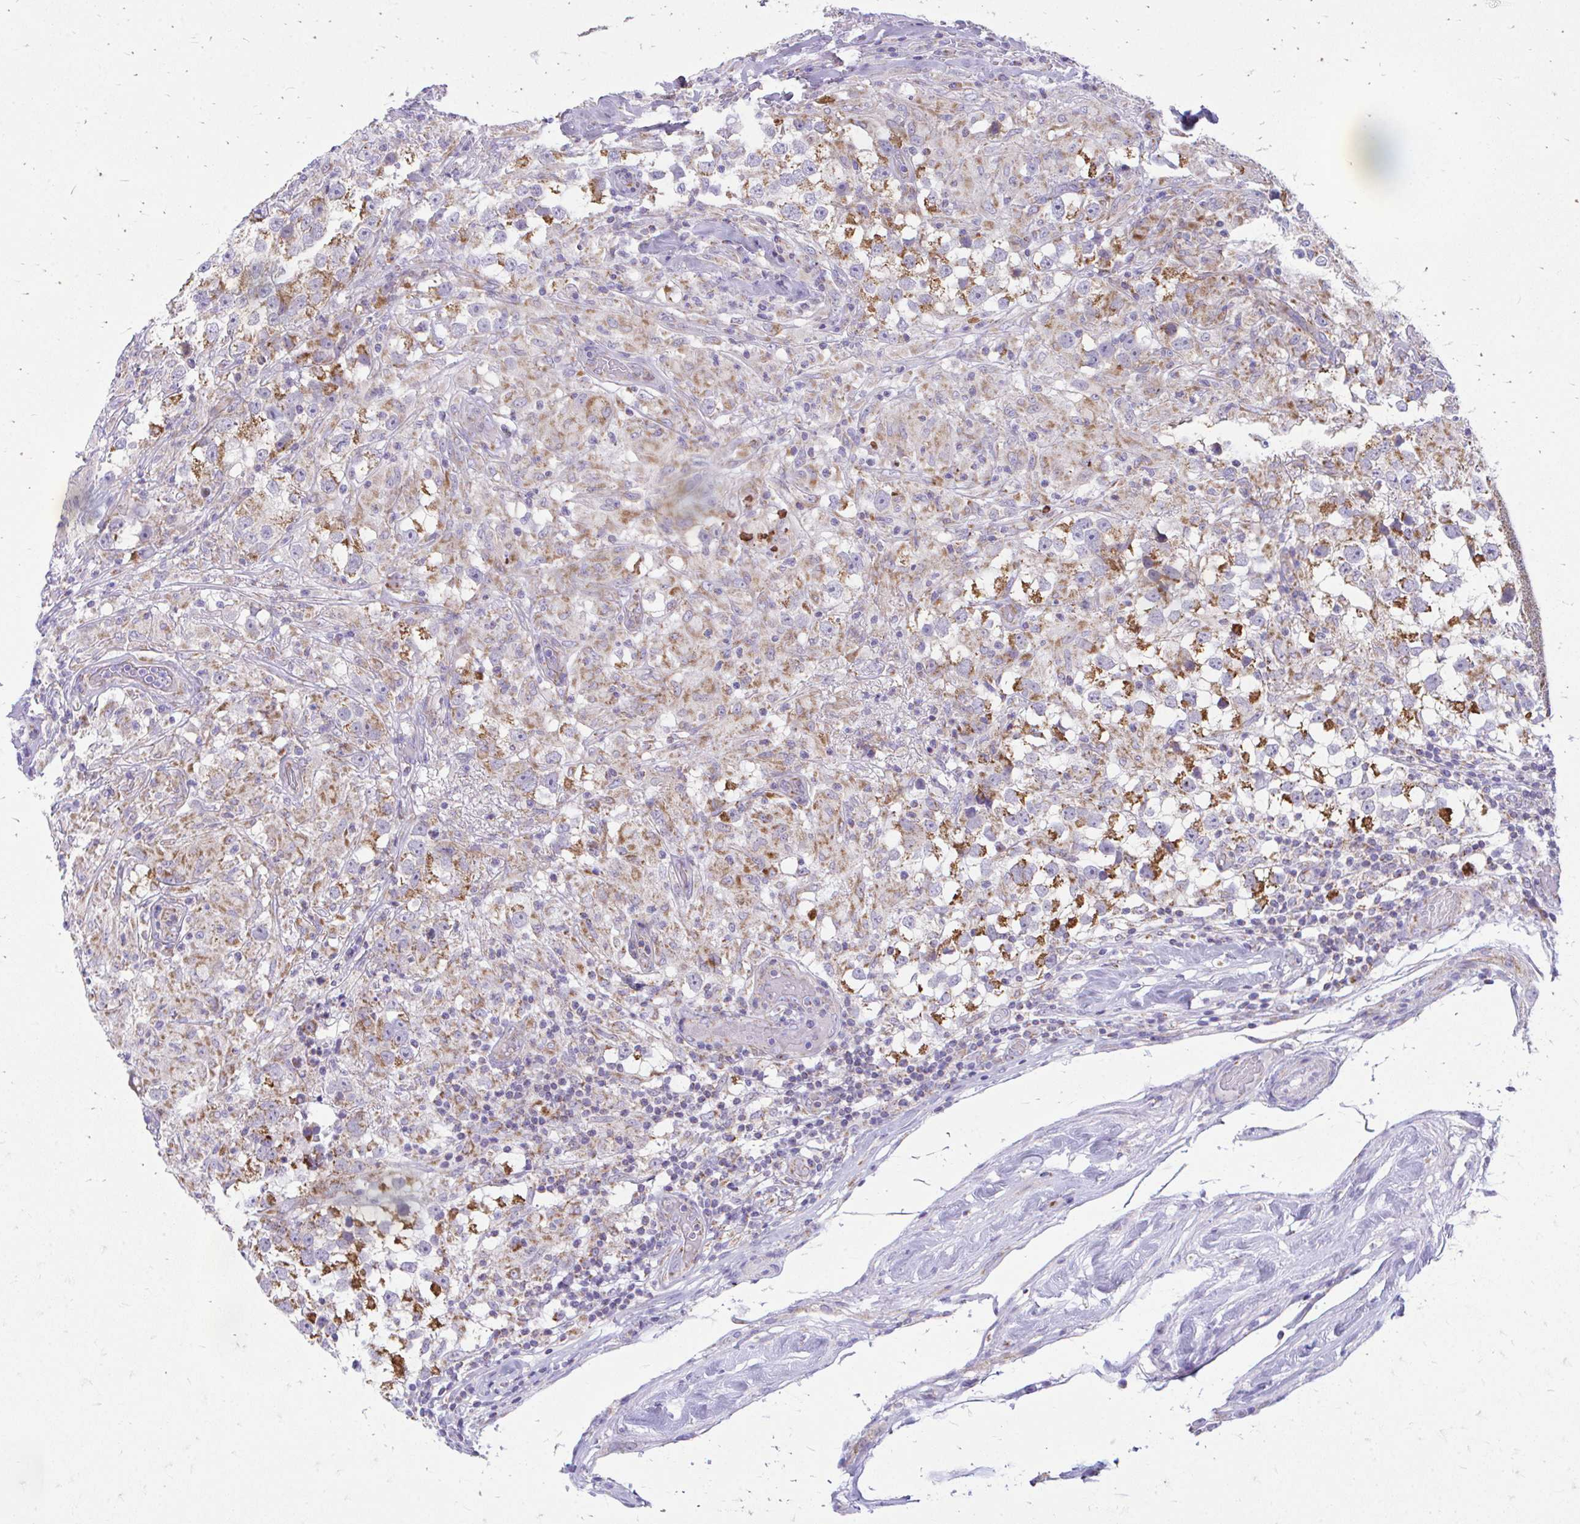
{"staining": {"intensity": "moderate", "quantity": ">75%", "location": "cytoplasmic/membranous"}, "tissue": "testis cancer", "cell_type": "Tumor cells", "image_type": "cancer", "snomed": [{"axis": "morphology", "description": "Seminoma, NOS"}, {"axis": "topography", "description": "Testis"}], "caption": "Testis seminoma stained with DAB IHC displays medium levels of moderate cytoplasmic/membranous positivity in about >75% of tumor cells. (DAB (3,3'-diaminobenzidine) IHC with brightfield microscopy, high magnification).", "gene": "MRPL19", "patient": {"sex": "male", "age": 46}}